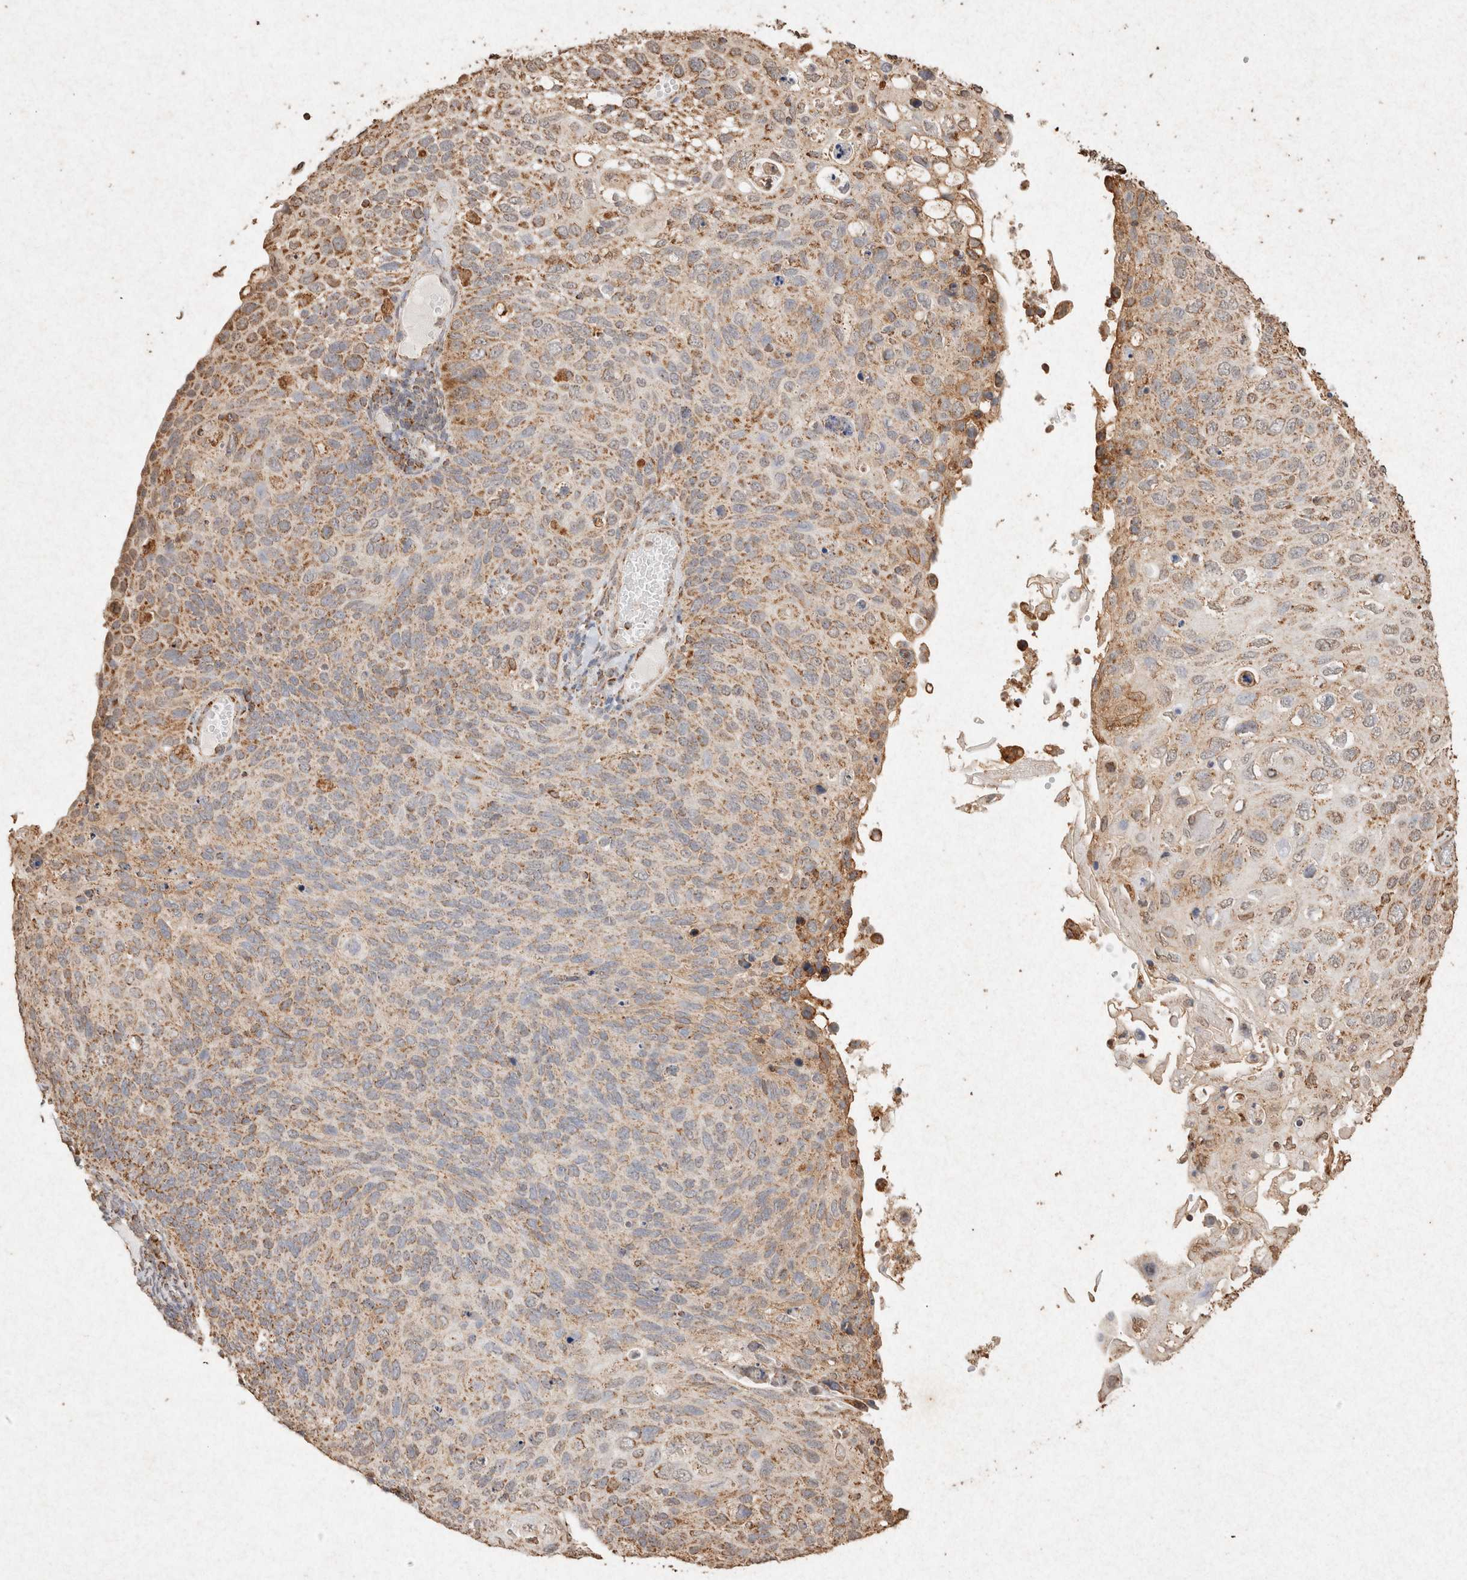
{"staining": {"intensity": "moderate", "quantity": "<25%", "location": "cytoplasmic/membranous"}, "tissue": "cervical cancer", "cell_type": "Tumor cells", "image_type": "cancer", "snomed": [{"axis": "morphology", "description": "Squamous cell carcinoma, NOS"}, {"axis": "topography", "description": "Cervix"}], "caption": "An image showing moderate cytoplasmic/membranous expression in approximately <25% of tumor cells in cervical squamous cell carcinoma, as visualized by brown immunohistochemical staining.", "gene": "SDC2", "patient": {"sex": "female", "age": 70}}